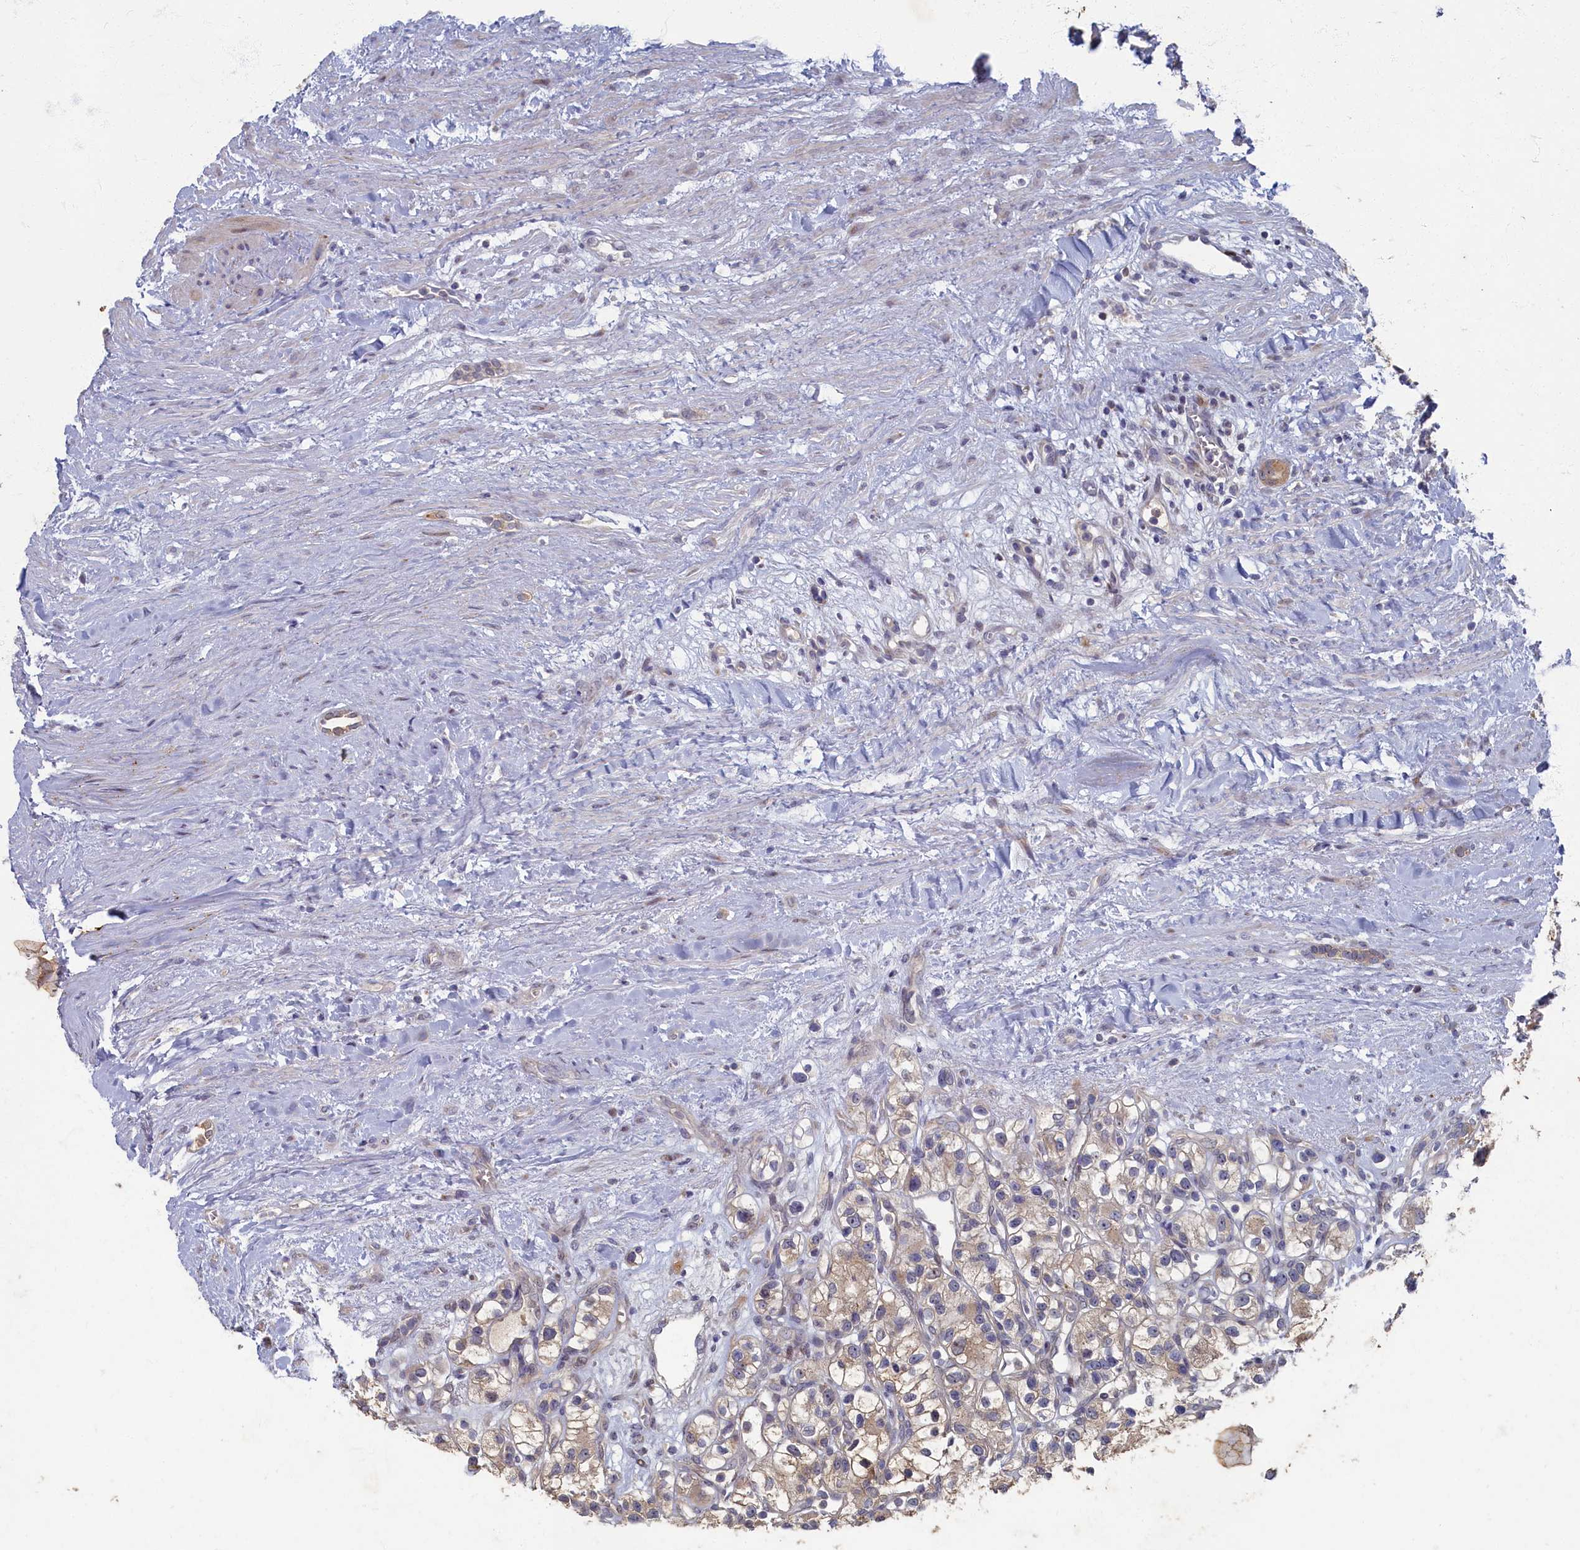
{"staining": {"intensity": "weak", "quantity": "<25%", "location": "cytoplasmic/membranous"}, "tissue": "renal cancer", "cell_type": "Tumor cells", "image_type": "cancer", "snomed": [{"axis": "morphology", "description": "Adenocarcinoma, NOS"}, {"axis": "topography", "description": "Kidney"}], "caption": "This is a image of immunohistochemistry staining of adenocarcinoma (renal), which shows no staining in tumor cells.", "gene": "HUNK", "patient": {"sex": "female", "age": 57}}